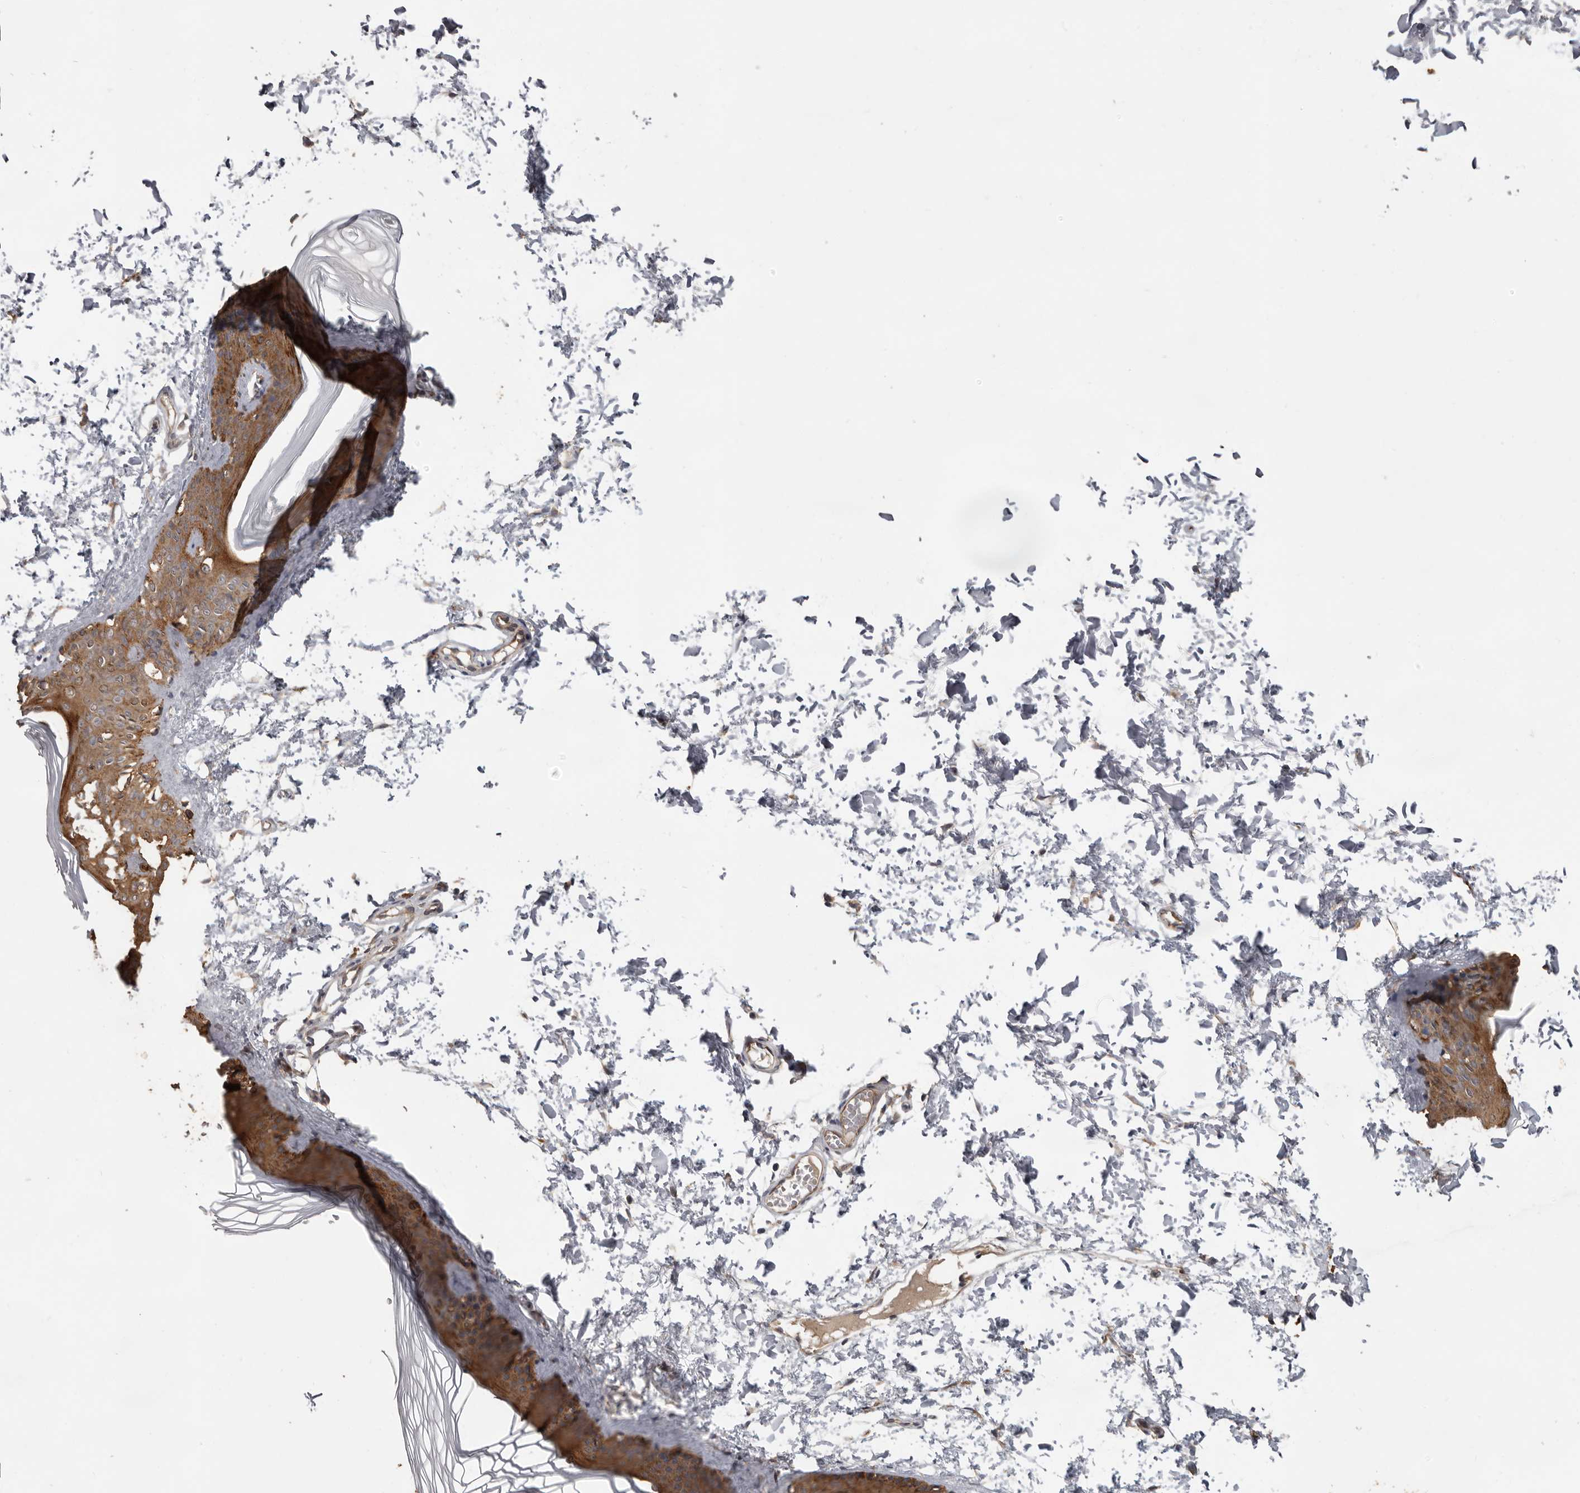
{"staining": {"intensity": "negative", "quantity": "none", "location": "none"}, "tissue": "skin", "cell_type": "Fibroblasts", "image_type": "normal", "snomed": [{"axis": "morphology", "description": "Normal tissue, NOS"}, {"axis": "topography", "description": "Skin"}], "caption": "The IHC image has no significant expression in fibroblasts of skin. (DAB immunohistochemistry visualized using brightfield microscopy, high magnification).", "gene": "MTF1", "patient": {"sex": "female", "age": 27}}